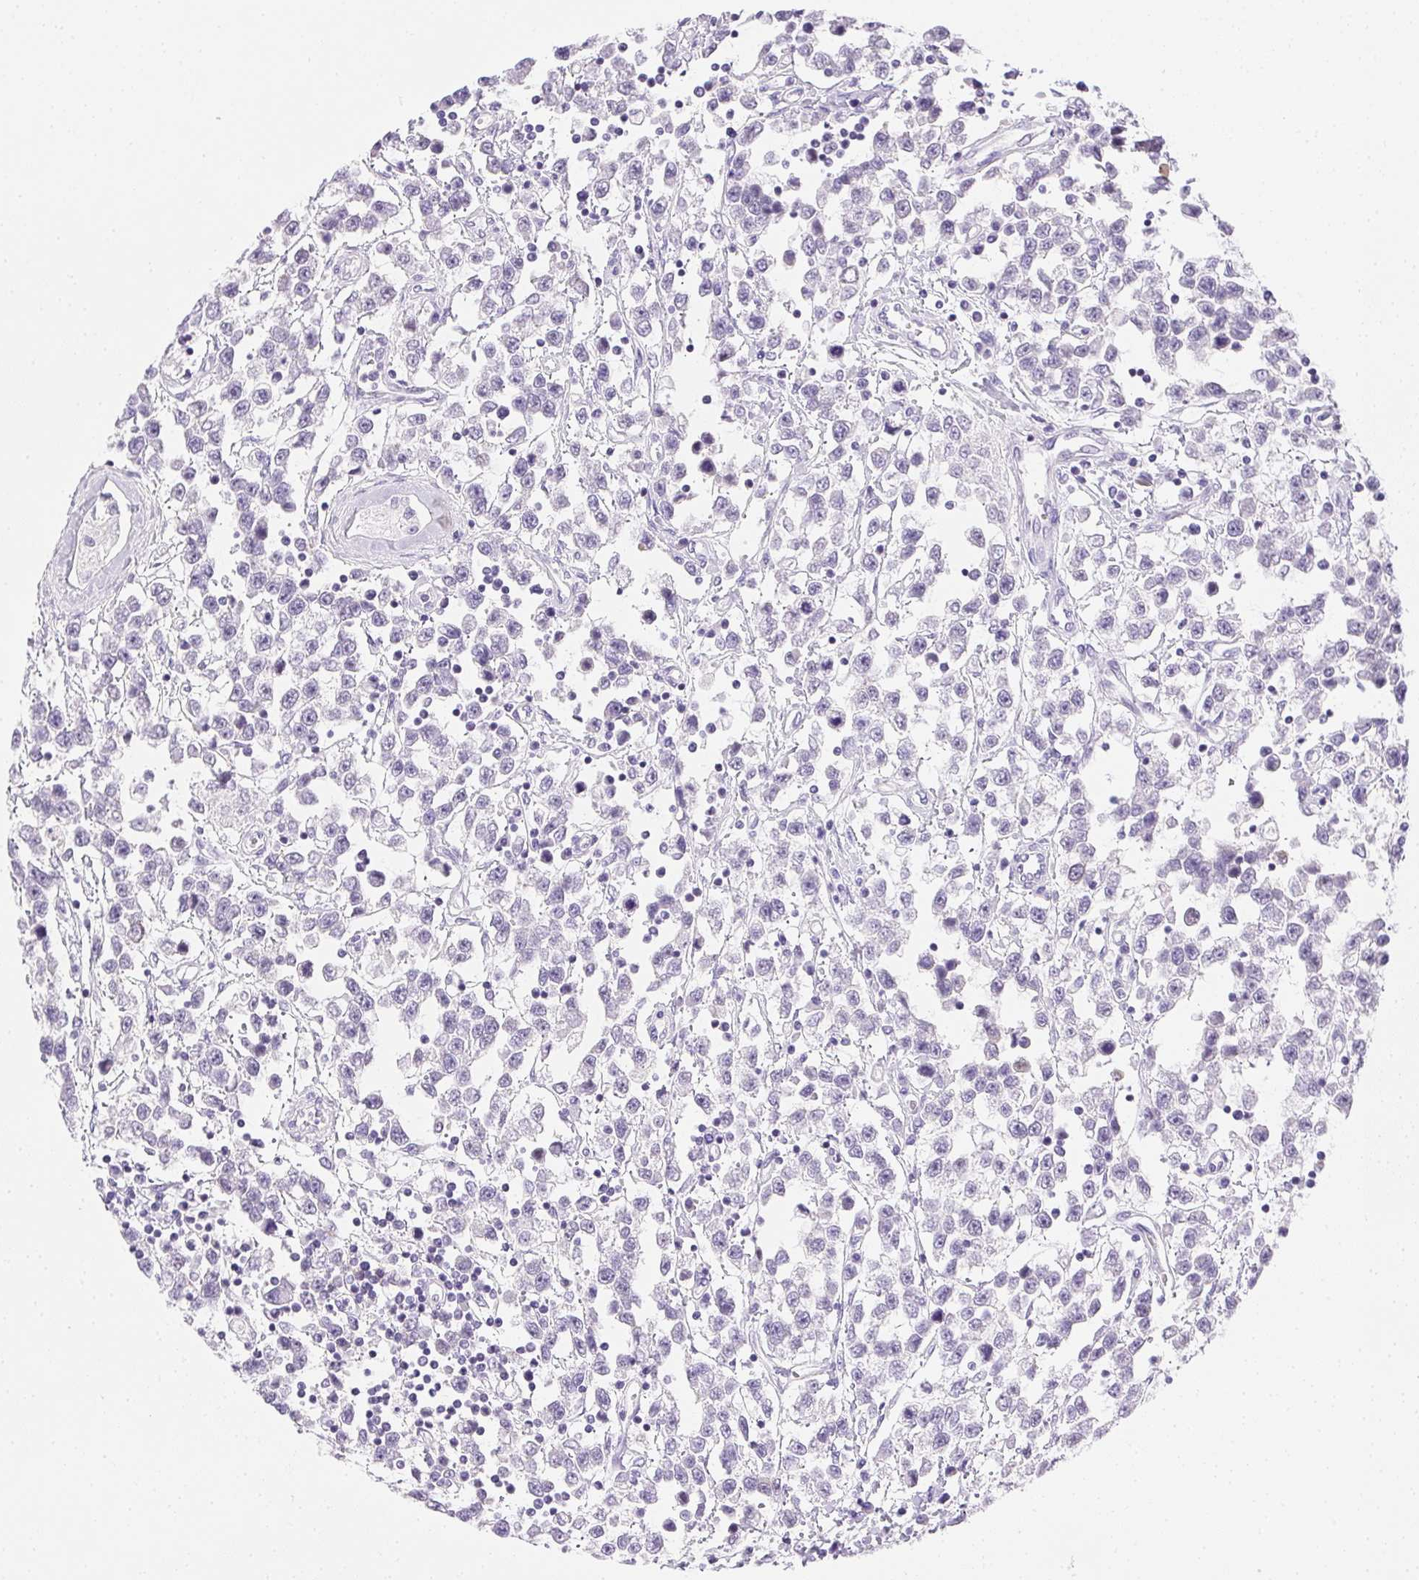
{"staining": {"intensity": "negative", "quantity": "none", "location": "none"}, "tissue": "testis cancer", "cell_type": "Tumor cells", "image_type": "cancer", "snomed": [{"axis": "morphology", "description": "Seminoma, NOS"}, {"axis": "topography", "description": "Testis"}], "caption": "Testis seminoma was stained to show a protein in brown. There is no significant expression in tumor cells.", "gene": "C20orf85", "patient": {"sex": "male", "age": 34}}